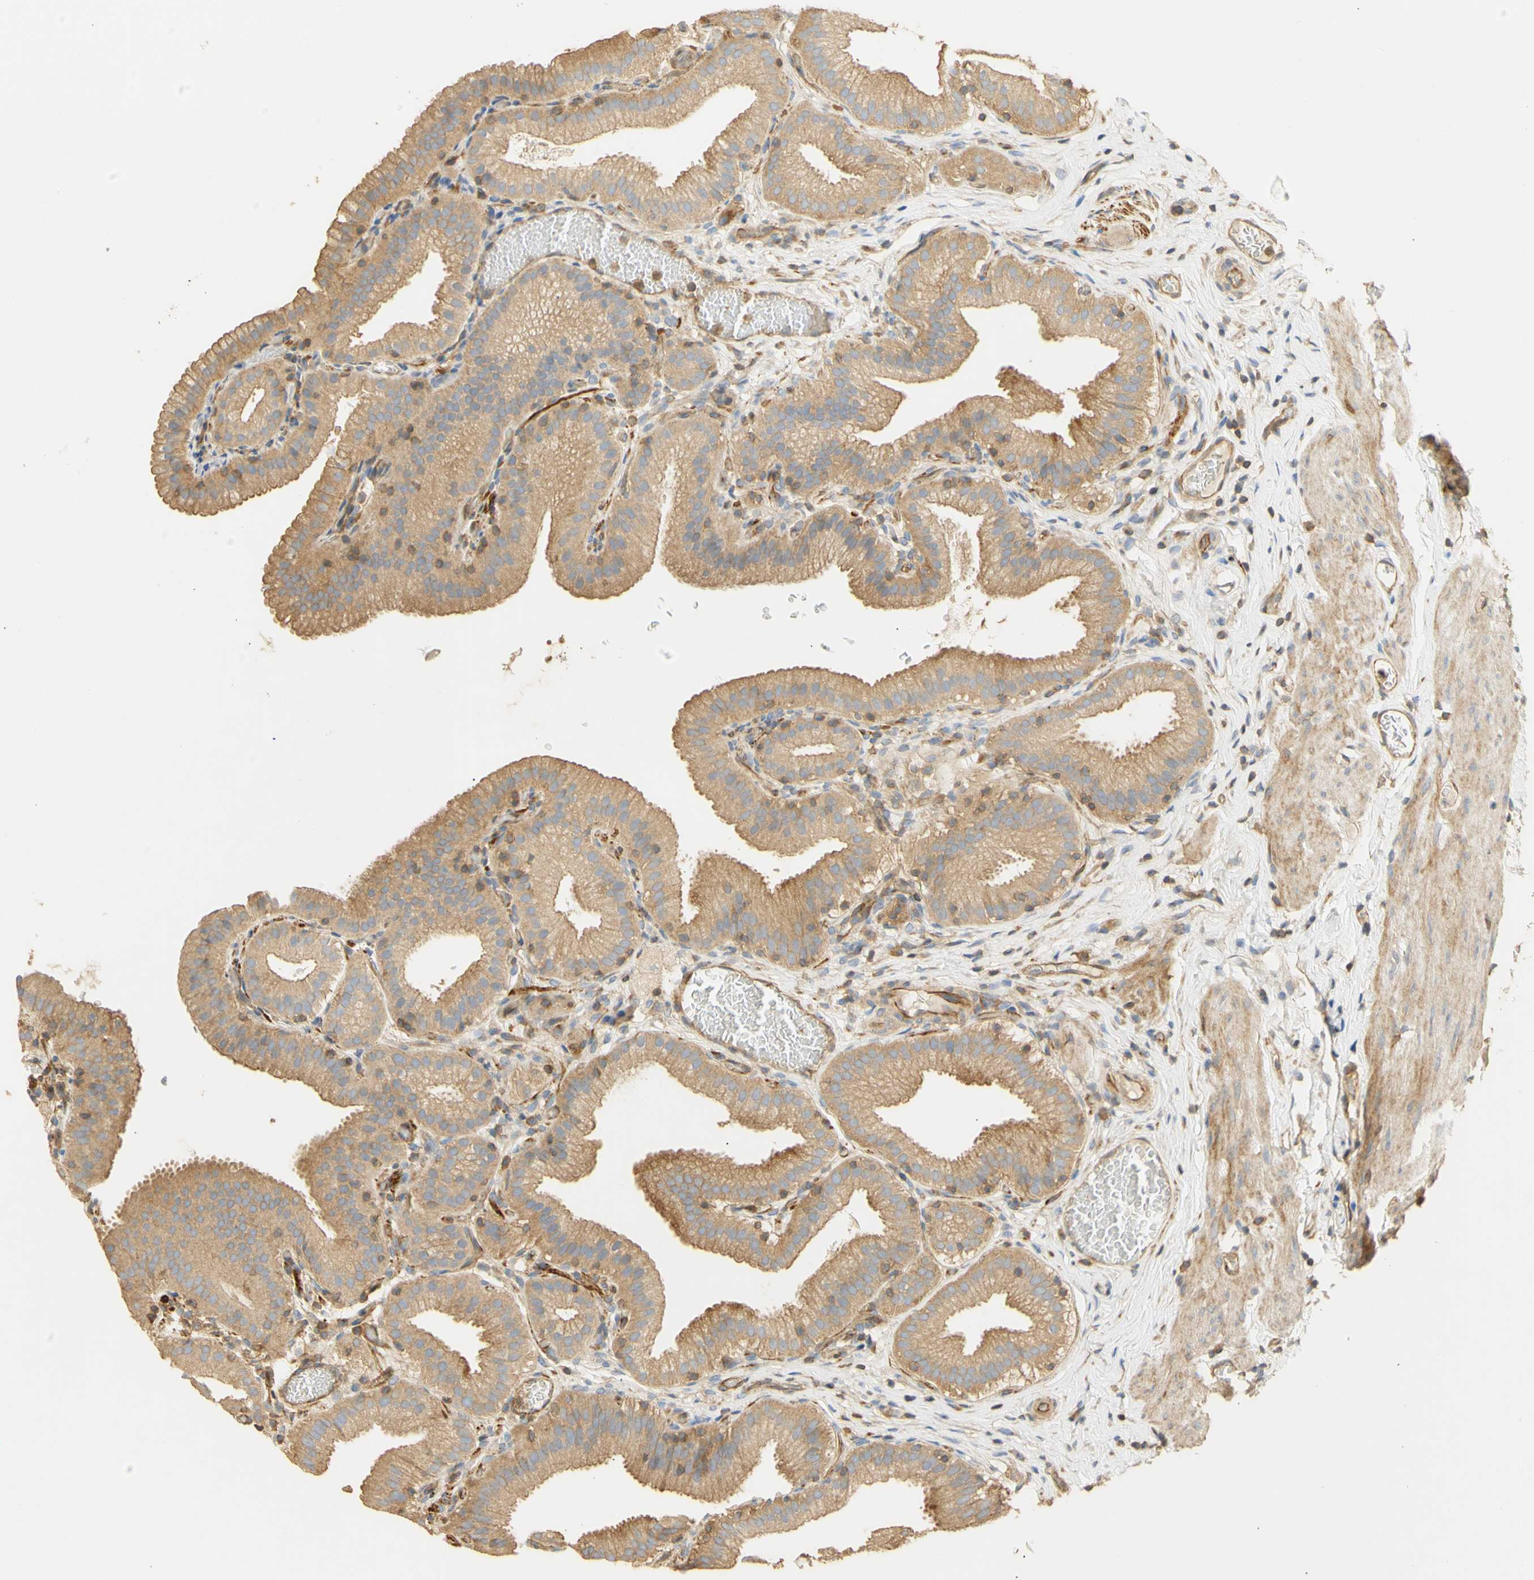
{"staining": {"intensity": "moderate", "quantity": ">75%", "location": "cytoplasmic/membranous"}, "tissue": "gallbladder", "cell_type": "Glandular cells", "image_type": "normal", "snomed": [{"axis": "morphology", "description": "Normal tissue, NOS"}, {"axis": "topography", "description": "Gallbladder"}], "caption": "Immunohistochemical staining of benign human gallbladder reveals >75% levels of moderate cytoplasmic/membranous protein positivity in approximately >75% of glandular cells. The protein is shown in brown color, while the nuclei are stained blue.", "gene": "KCNE4", "patient": {"sex": "male", "age": 54}}